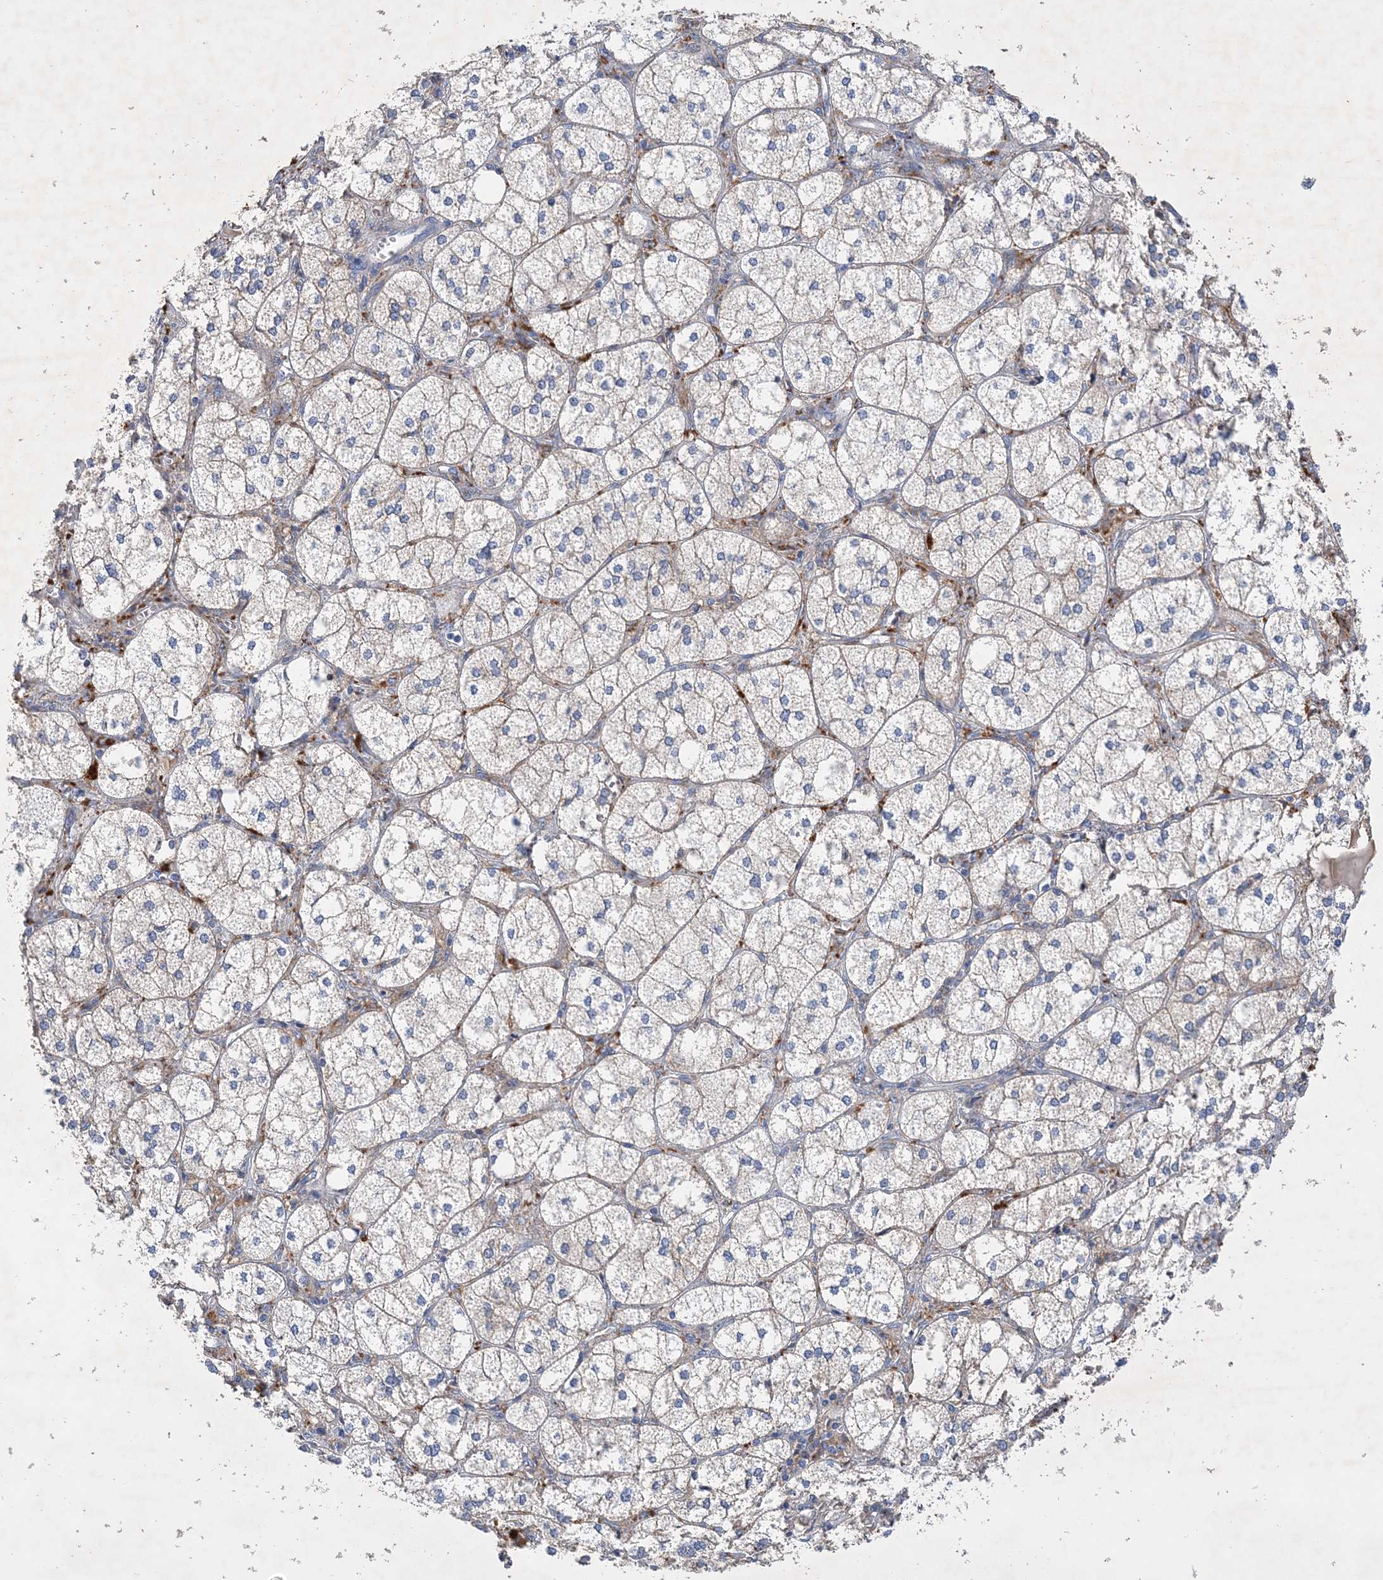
{"staining": {"intensity": "moderate", "quantity": "25%-75%", "location": "cytoplasmic/membranous"}, "tissue": "adrenal gland", "cell_type": "Glandular cells", "image_type": "normal", "snomed": [{"axis": "morphology", "description": "Normal tissue, NOS"}, {"axis": "topography", "description": "Adrenal gland"}], "caption": "A high-resolution photomicrograph shows IHC staining of benign adrenal gland, which reveals moderate cytoplasmic/membranous positivity in approximately 25%-75% of glandular cells.", "gene": "GRINA", "patient": {"sex": "female", "age": 61}}